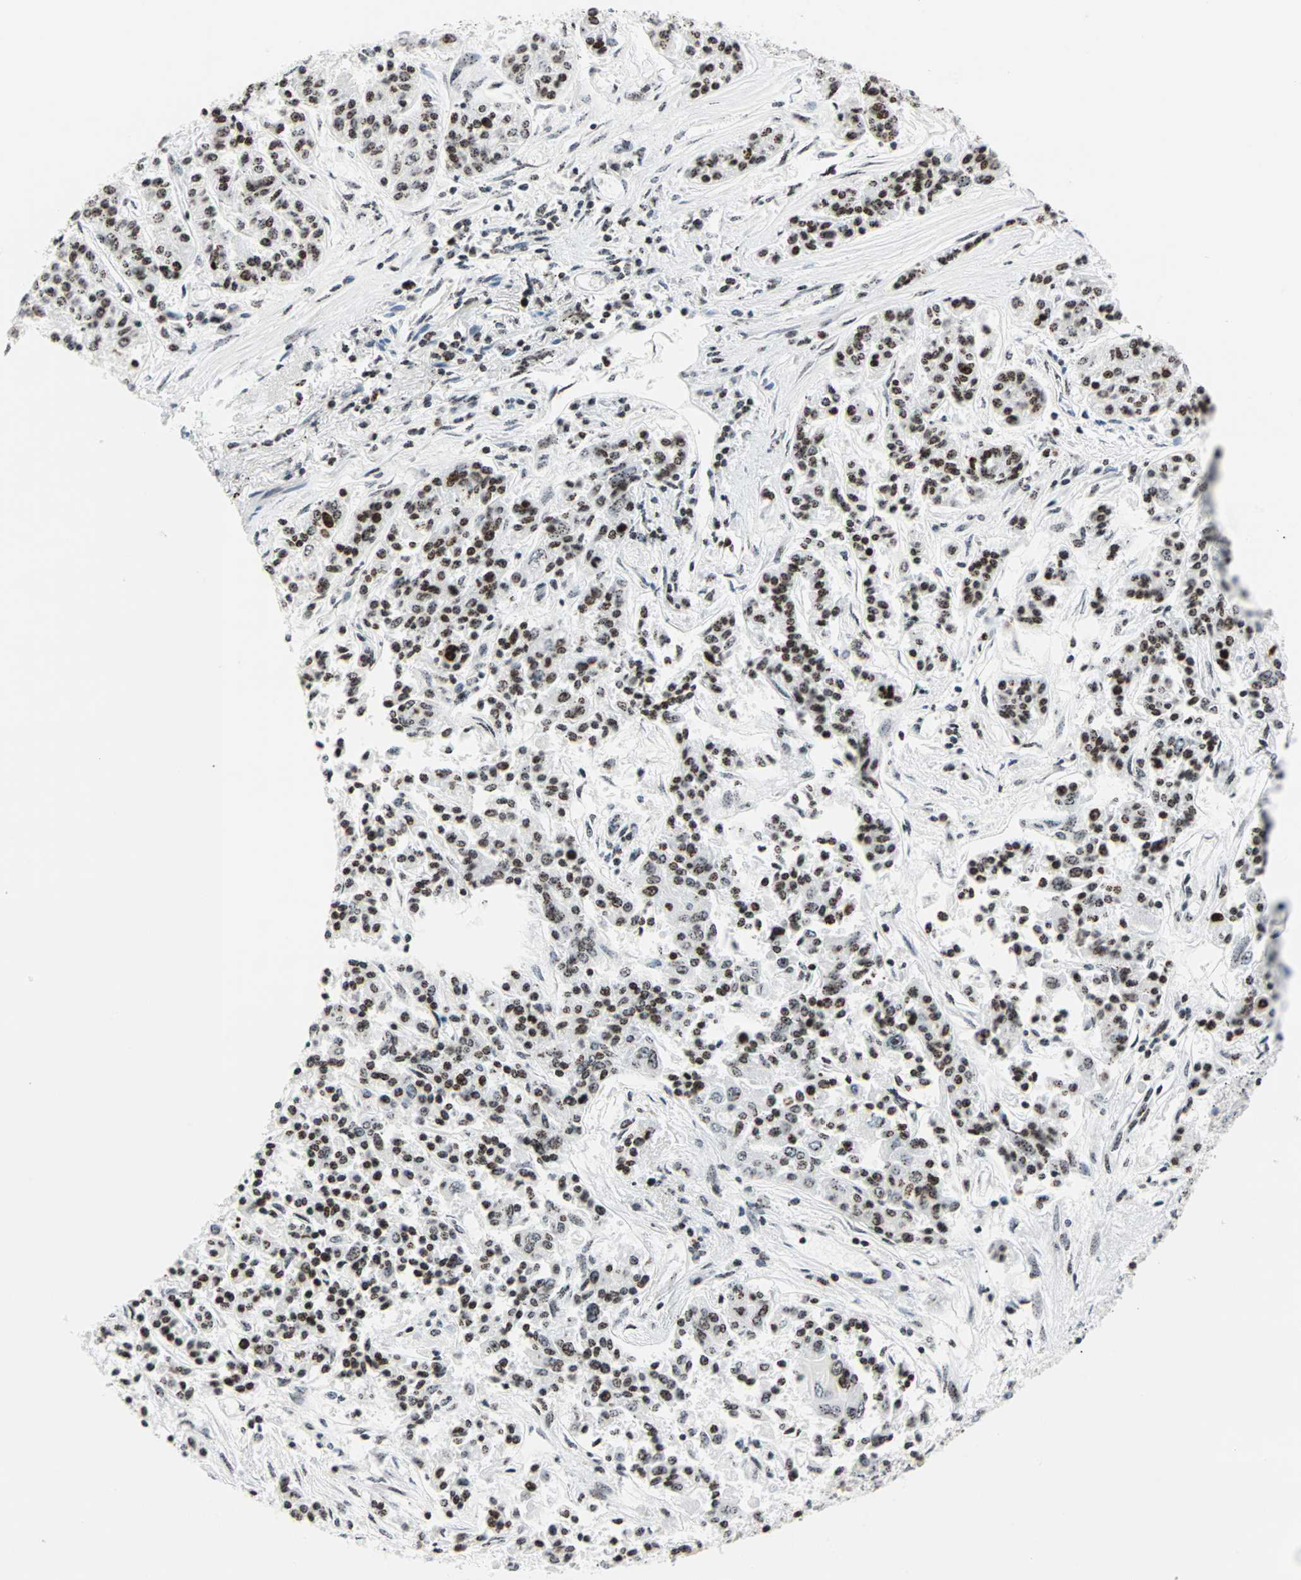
{"staining": {"intensity": "weak", "quantity": ">75%", "location": "nuclear"}, "tissue": "lung cancer", "cell_type": "Tumor cells", "image_type": "cancer", "snomed": [{"axis": "morphology", "description": "Adenocarcinoma, NOS"}, {"axis": "topography", "description": "Lung"}], "caption": "Immunohistochemical staining of lung cancer reveals low levels of weak nuclear protein positivity in about >75% of tumor cells.", "gene": "CENPA", "patient": {"sex": "male", "age": 84}}